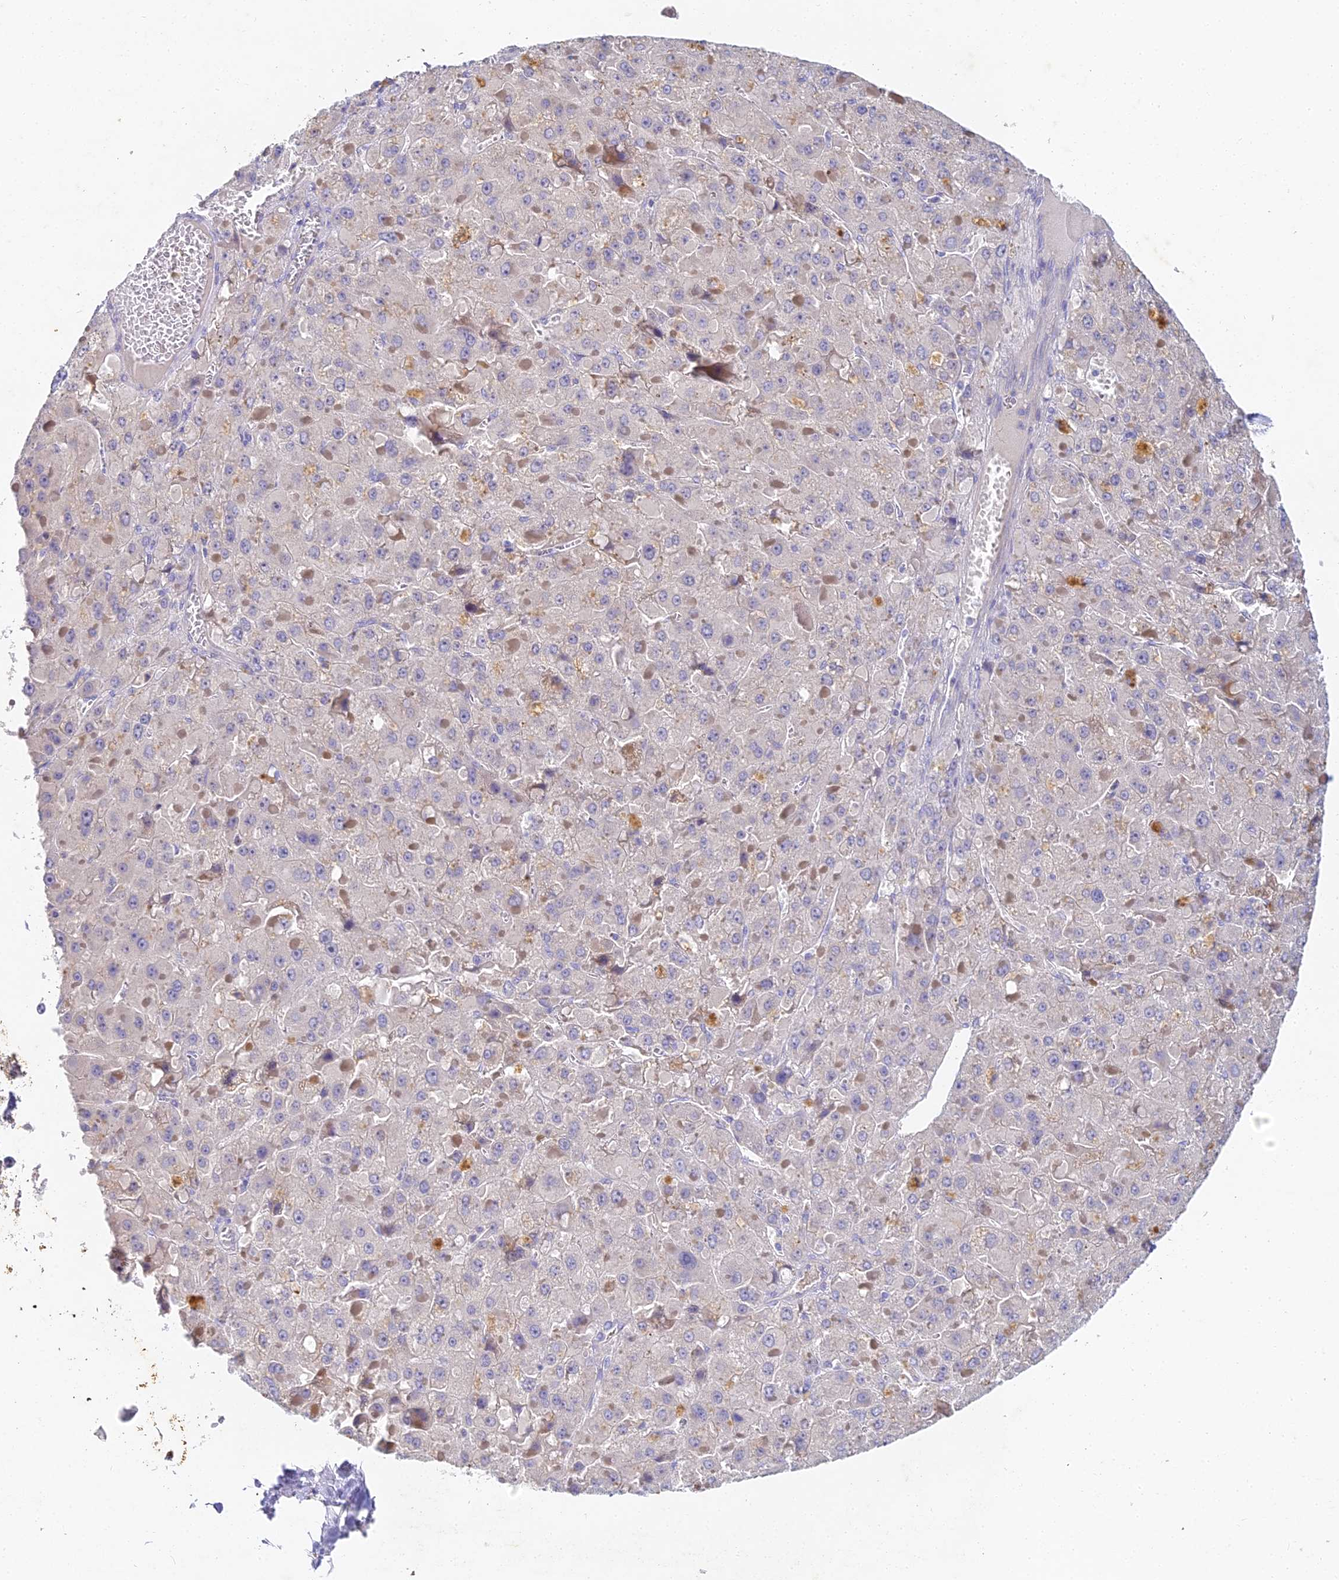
{"staining": {"intensity": "negative", "quantity": "none", "location": "none"}, "tissue": "liver cancer", "cell_type": "Tumor cells", "image_type": "cancer", "snomed": [{"axis": "morphology", "description": "Carcinoma, Hepatocellular, NOS"}, {"axis": "topography", "description": "Liver"}], "caption": "An IHC image of hepatocellular carcinoma (liver) is shown. There is no staining in tumor cells of hepatocellular carcinoma (liver).", "gene": "DONSON", "patient": {"sex": "female", "age": 73}}